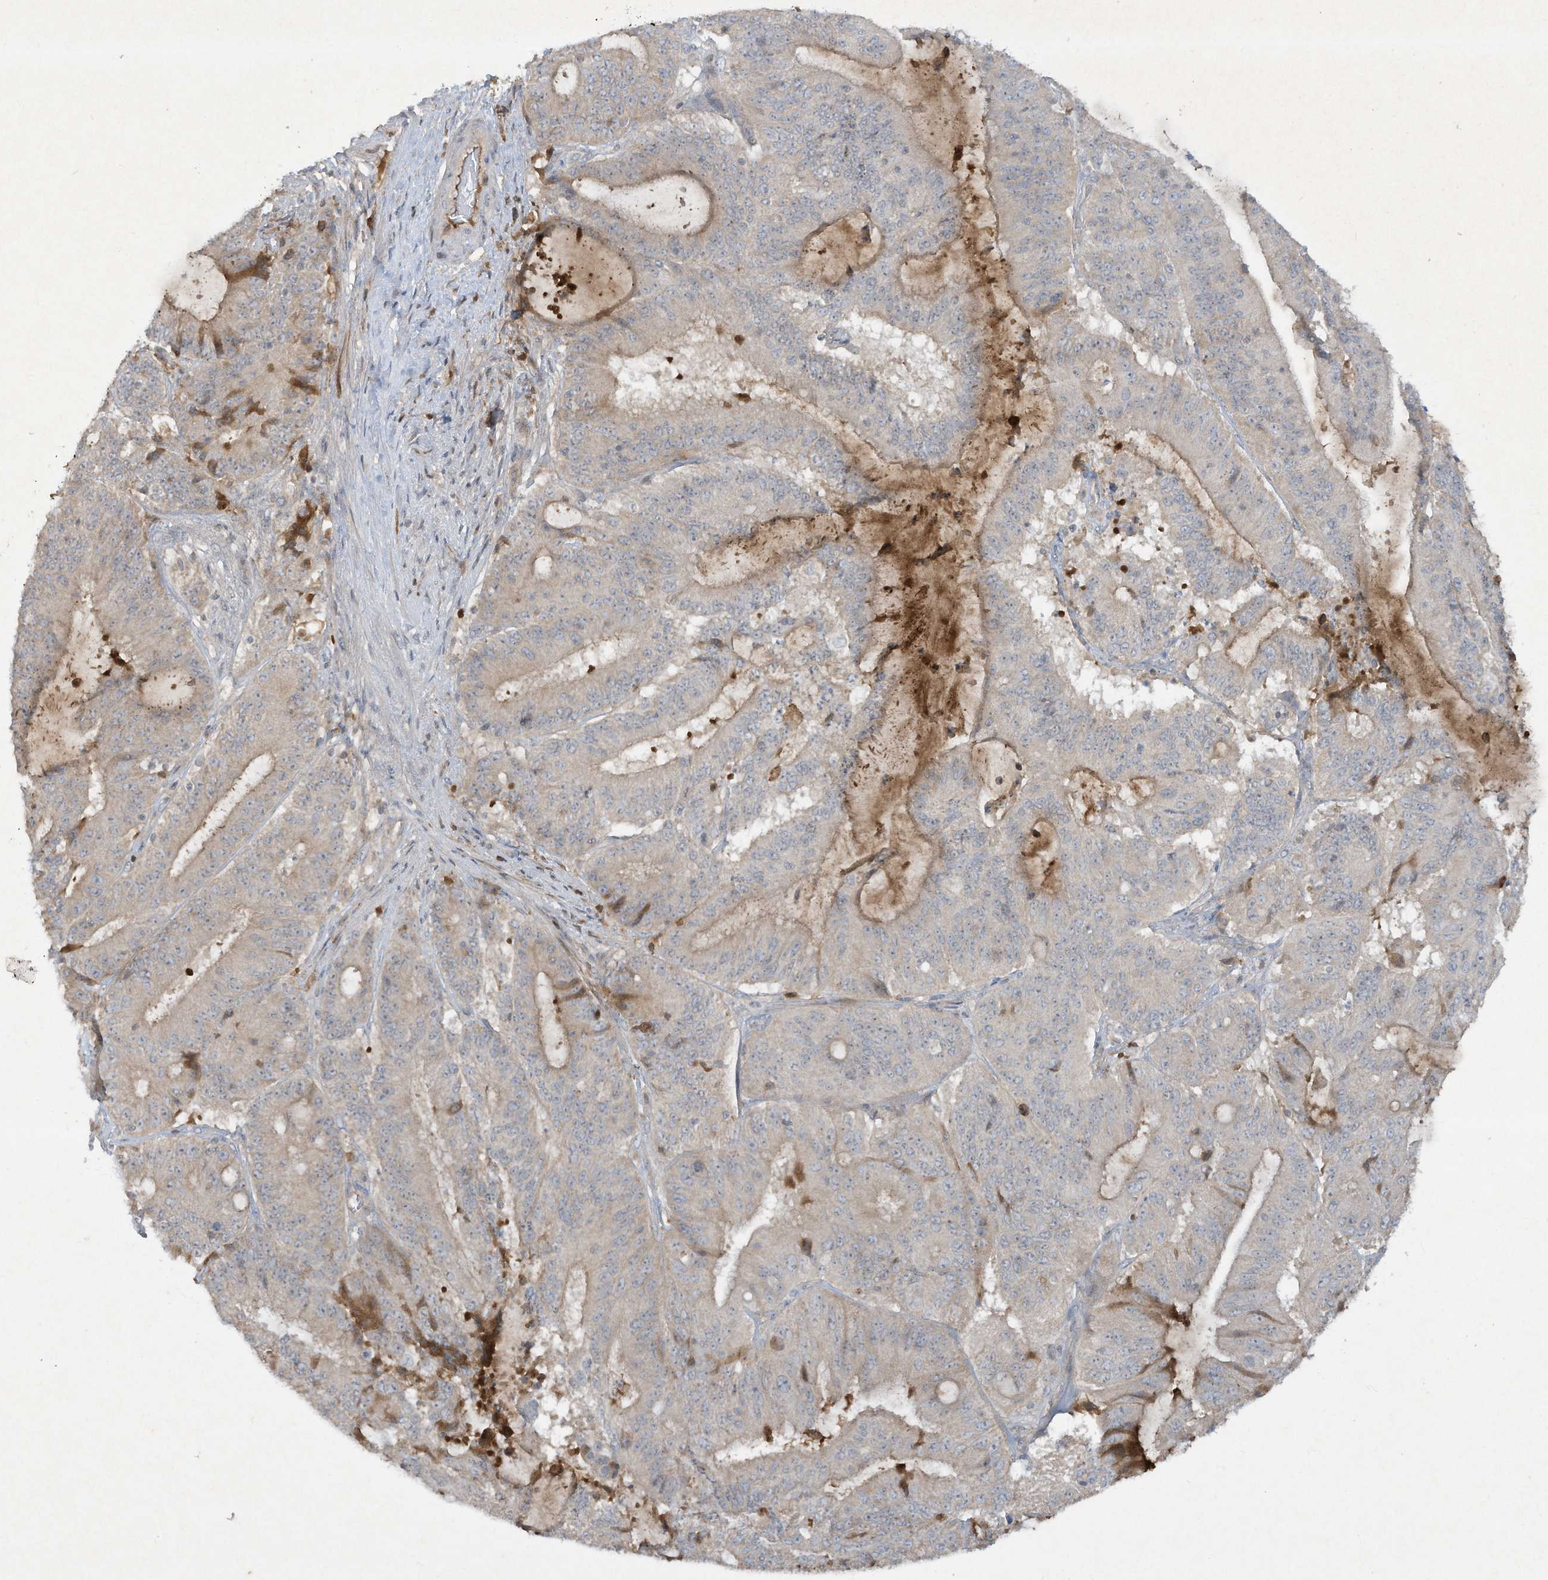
{"staining": {"intensity": "weak", "quantity": "<25%", "location": "cytoplasmic/membranous"}, "tissue": "liver cancer", "cell_type": "Tumor cells", "image_type": "cancer", "snomed": [{"axis": "morphology", "description": "Normal tissue, NOS"}, {"axis": "morphology", "description": "Cholangiocarcinoma"}, {"axis": "topography", "description": "Liver"}, {"axis": "topography", "description": "Peripheral nerve tissue"}], "caption": "High magnification brightfield microscopy of liver cholangiocarcinoma stained with DAB (brown) and counterstained with hematoxylin (blue): tumor cells show no significant positivity.", "gene": "FETUB", "patient": {"sex": "female", "age": 73}}